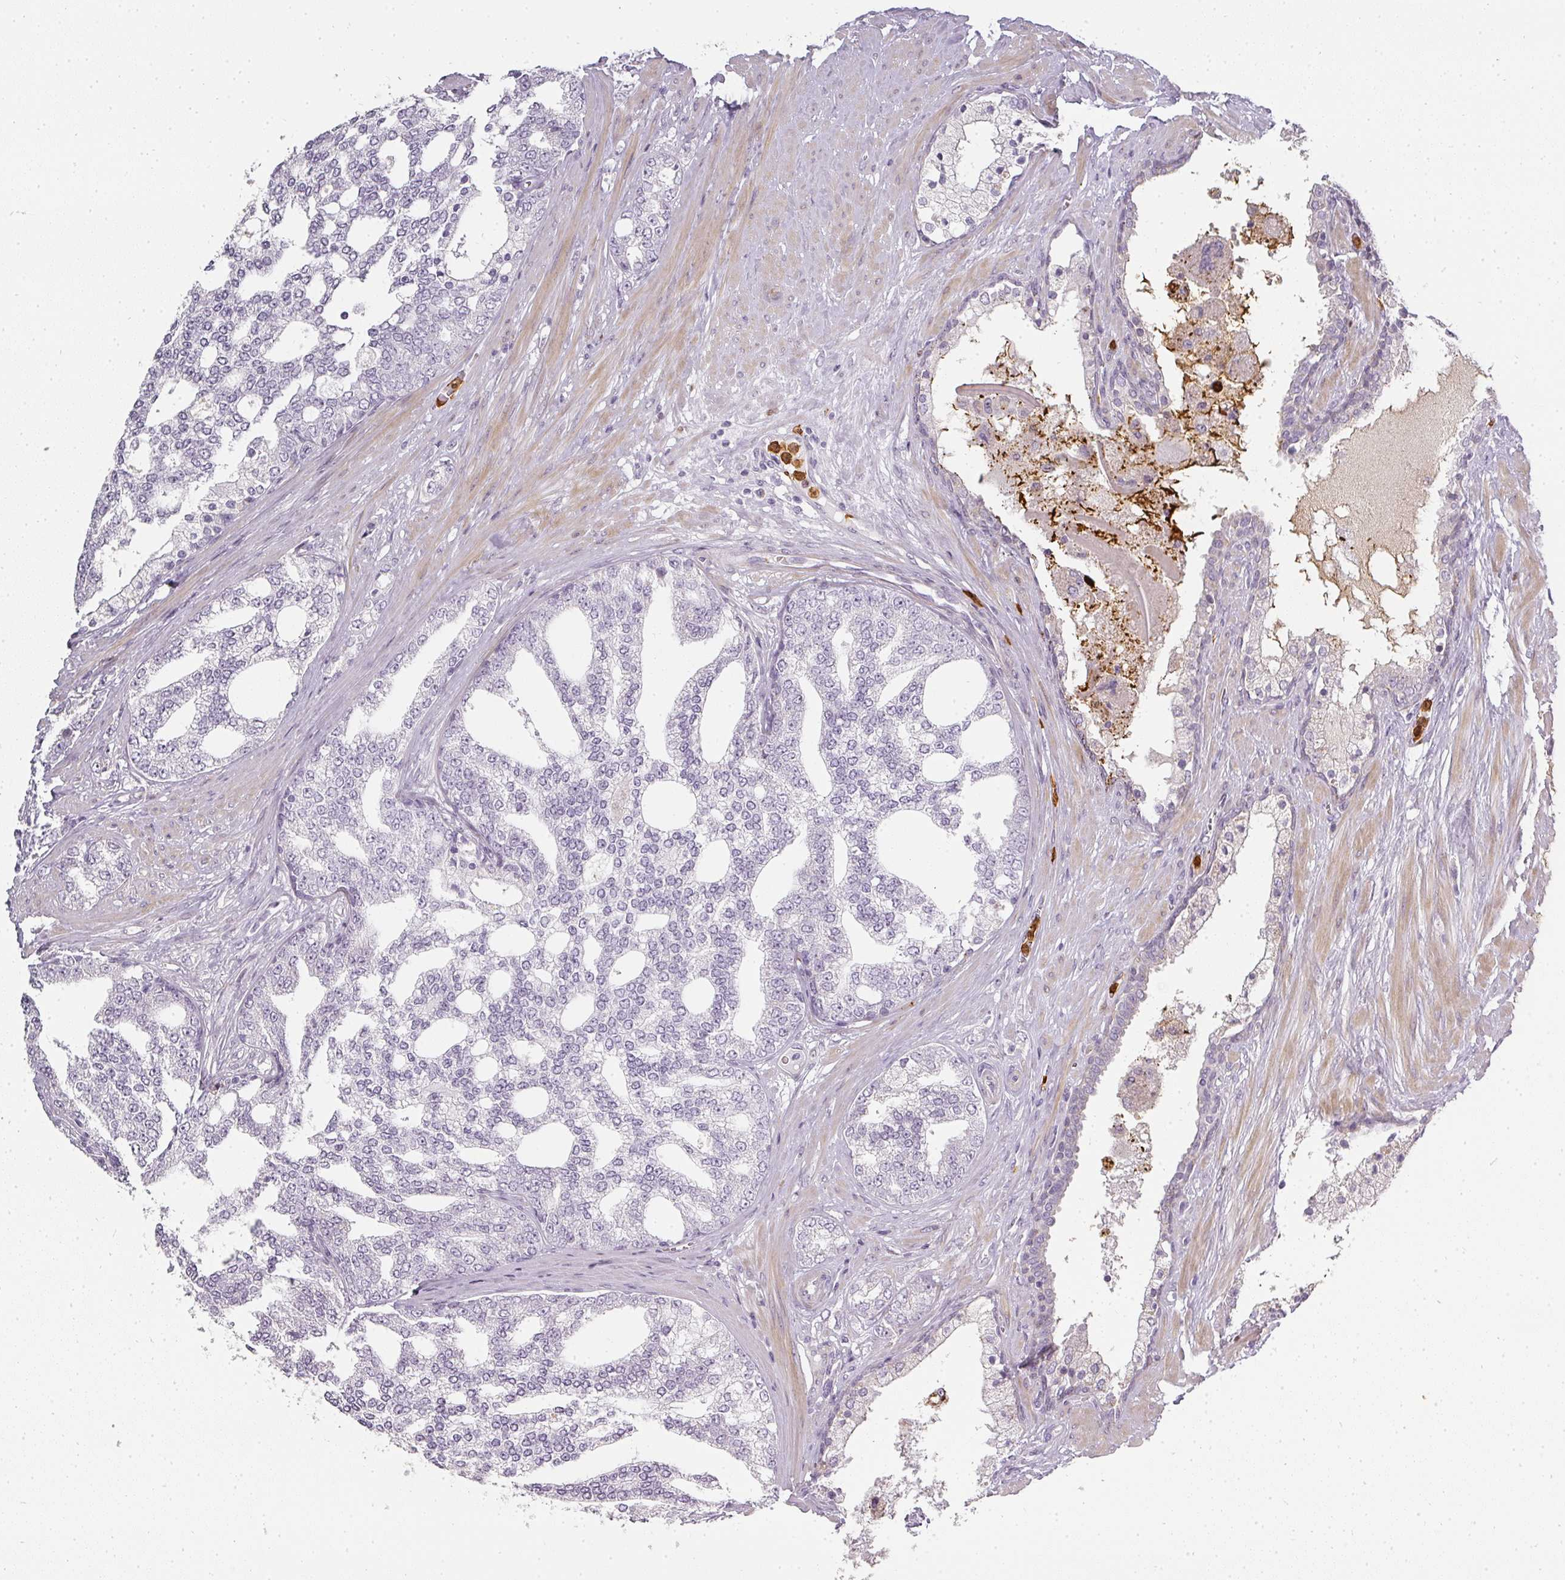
{"staining": {"intensity": "negative", "quantity": "none", "location": "none"}, "tissue": "prostate cancer", "cell_type": "Tumor cells", "image_type": "cancer", "snomed": [{"axis": "morphology", "description": "Adenocarcinoma, High grade"}, {"axis": "topography", "description": "Prostate"}], "caption": "Prostate cancer (adenocarcinoma (high-grade)) was stained to show a protein in brown. There is no significant staining in tumor cells.", "gene": "BIK", "patient": {"sex": "male", "age": 64}}